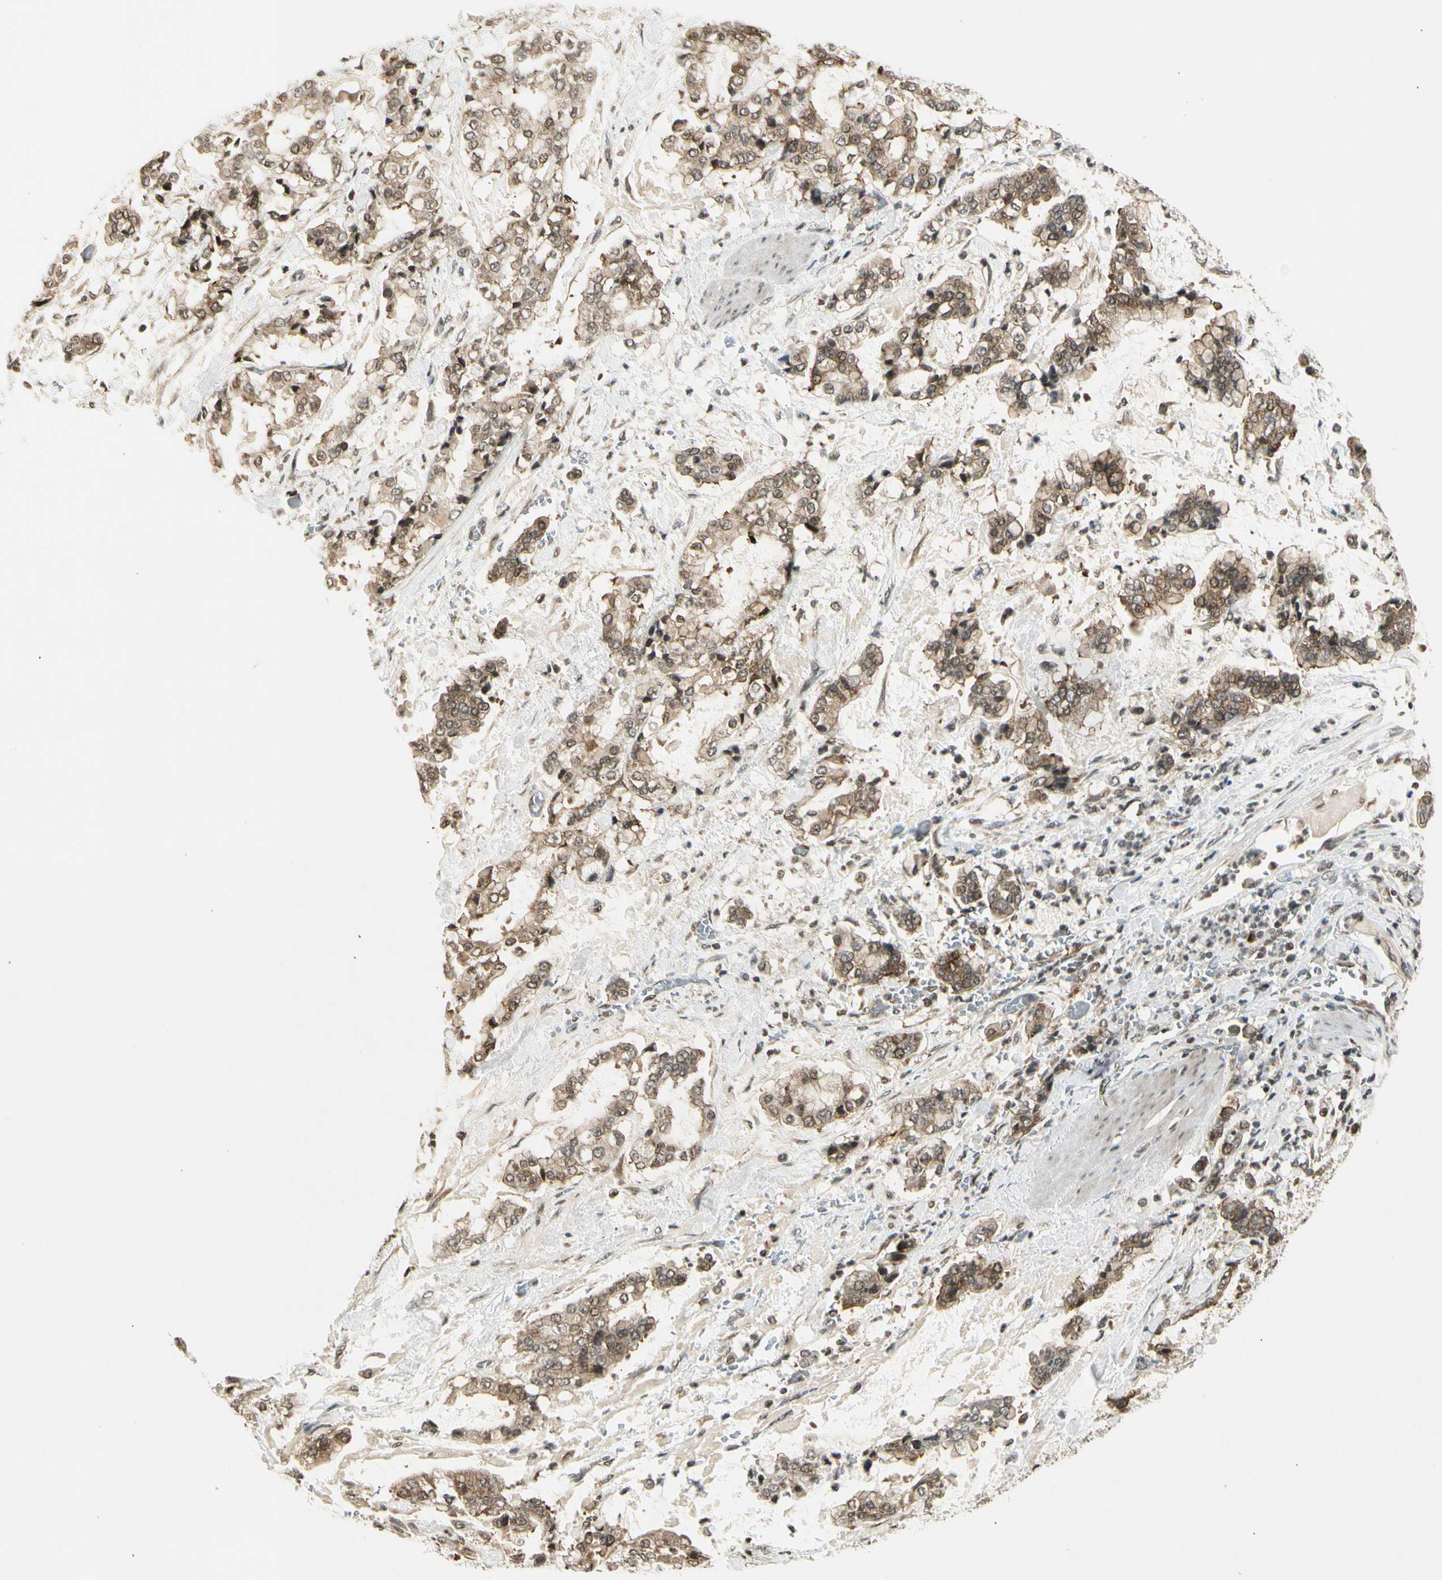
{"staining": {"intensity": "moderate", "quantity": "25%-75%", "location": "cytoplasmic/membranous"}, "tissue": "stomach cancer", "cell_type": "Tumor cells", "image_type": "cancer", "snomed": [{"axis": "morphology", "description": "Normal tissue, NOS"}, {"axis": "morphology", "description": "Adenocarcinoma, NOS"}, {"axis": "topography", "description": "Stomach, upper"}, {"axis": "topography", "description": "Stomach"}], "caption": "Stomach adenocarcinoma stained for a protein reveals moderate cytoplasmic/membranous positivity in tumor cells. (DAB (3,3'-diaminobenzidine) IHC with brightfield microscopy, high magnification).", "gene": "SMN2", "patient": {"sex": "male", "age": 76}}